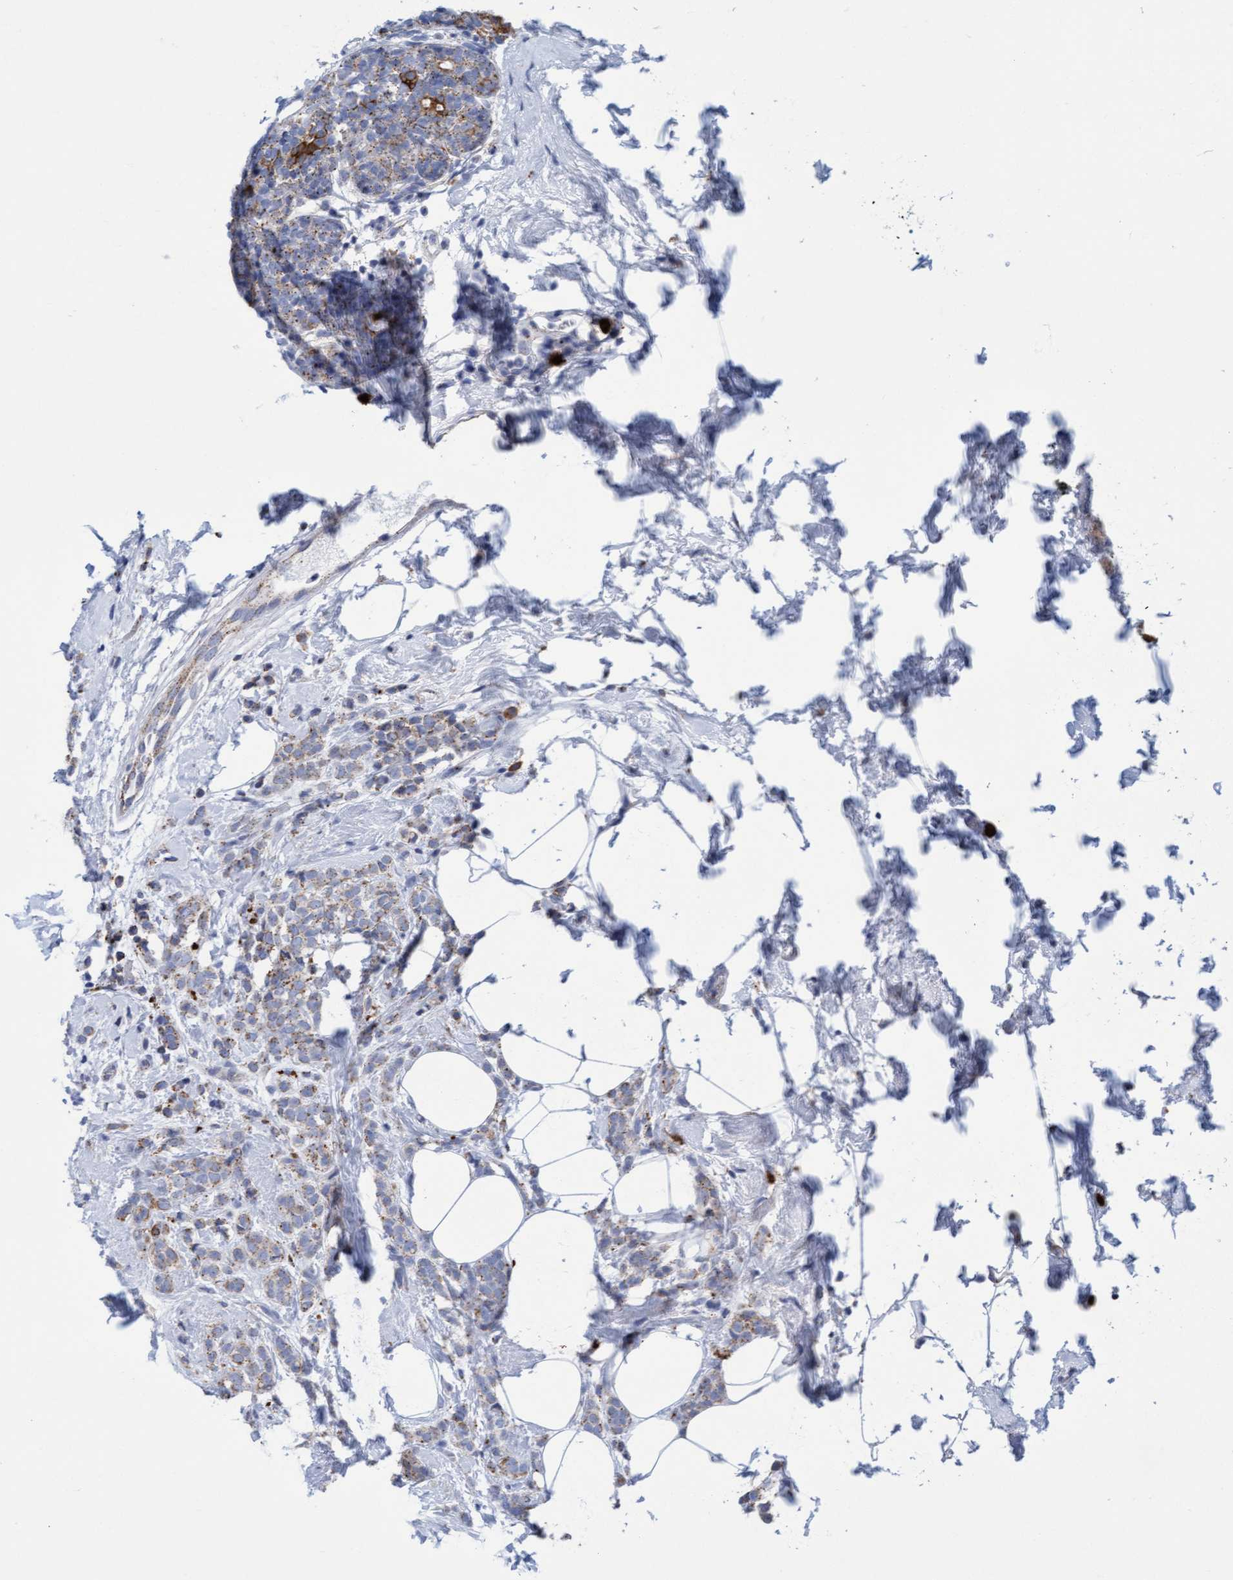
{"staining": {"intensity": "moderate", "quantity": ">75%", "location": "cytoplasmic/membranous"}, "tissue": "breast cancer", "cell_type": "Tumor cells", "image_type": "cancer", "snomed": [{"axis": "morphology", "description": "Lobular carcinoma"}, {"axis": "topography", "description": "Breast"}], "caption": "Brown immunohistochemical staining in human breast cancer exhibits moderate cytoplasmic/membranous positivity in approximately >75% of tumor cells.", "gene": "SGSH", "patient": {"sex": "female", "age": 50}}